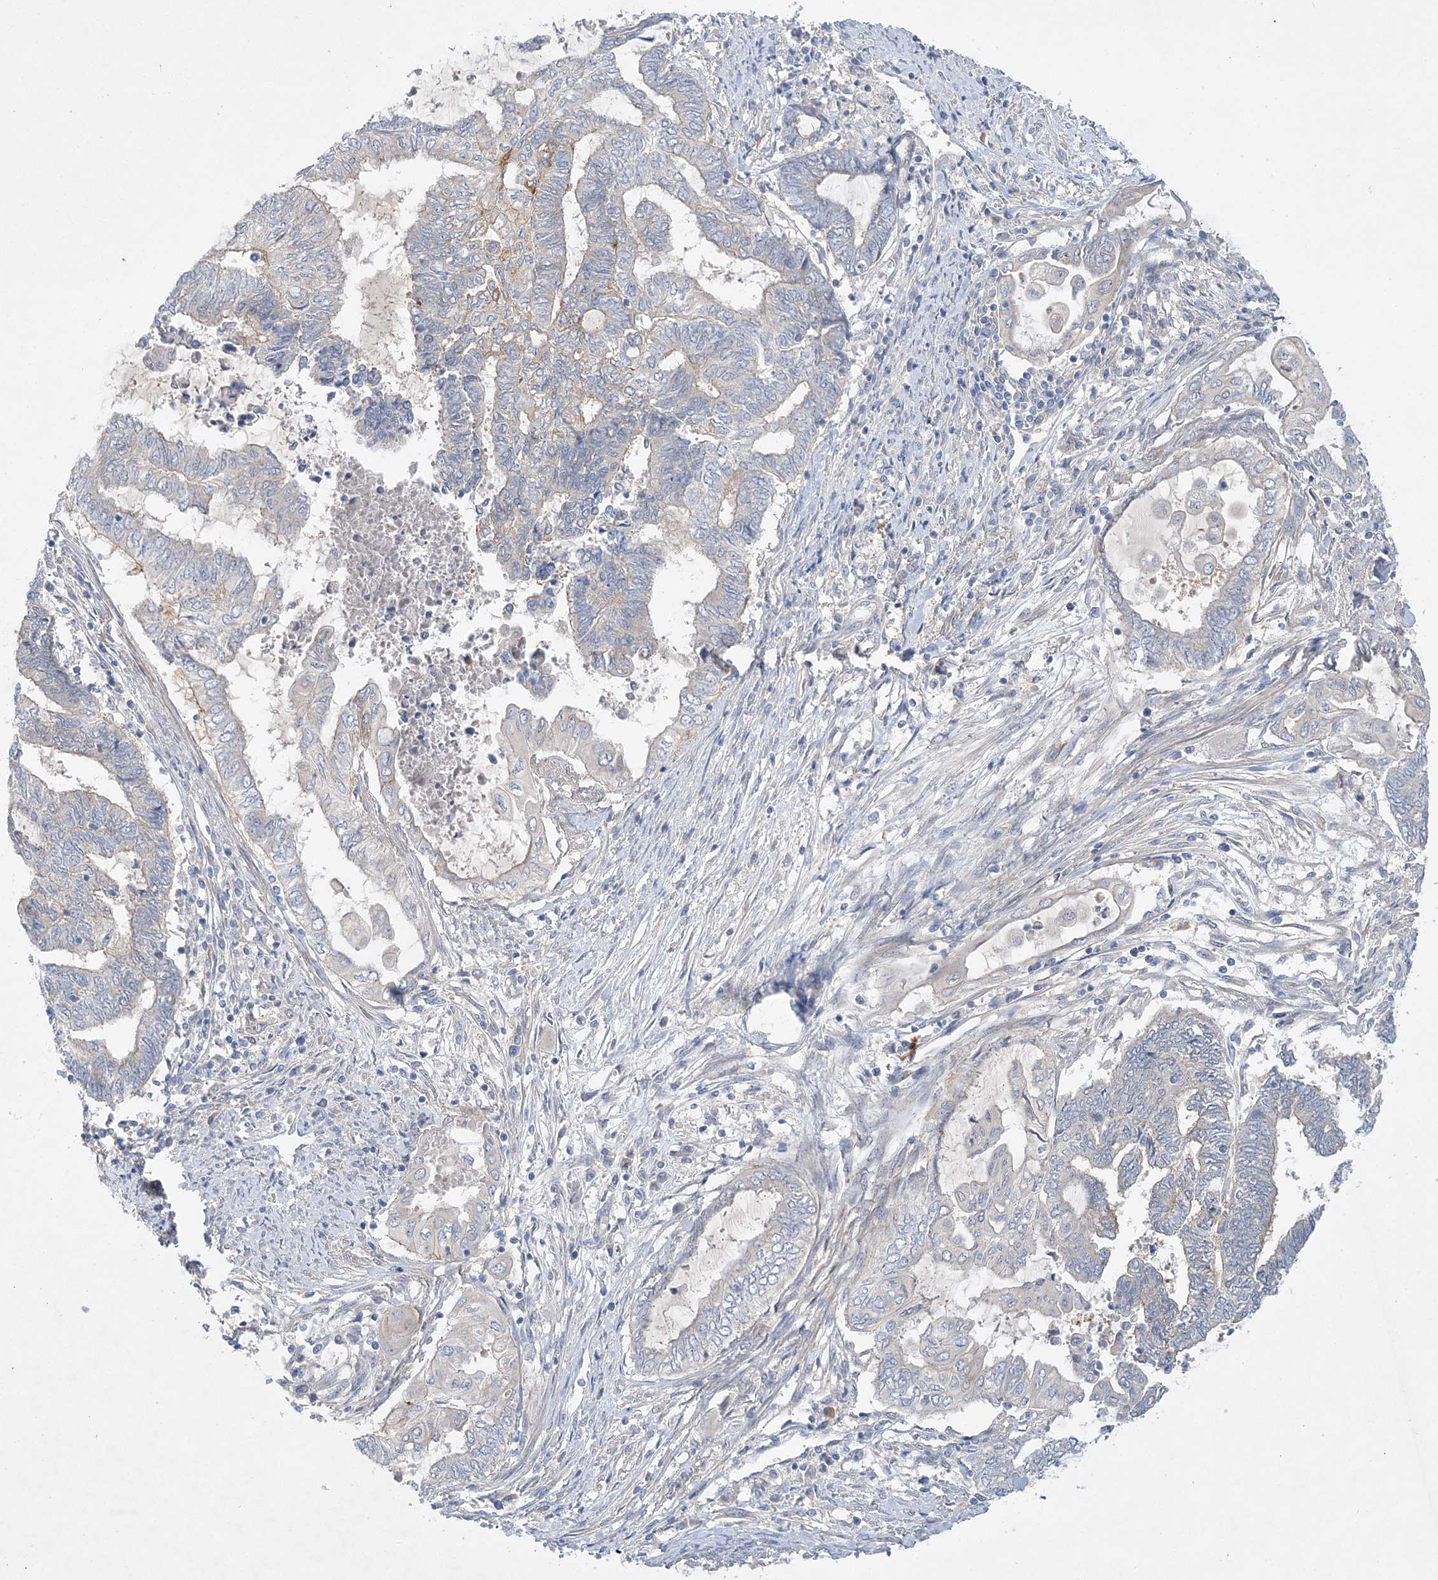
{"staining": {"intensity": "negative", "quantity": "none", "location": "none"}, "tissue": "endometrial cancer", "cell_type": "Tumor cells", "image_type": "cancer", "snomed": [{"axis": "morphology", "description": "Adenocarcinoma, NOS"}, {"axis": "topography", "description": "Uterus"}, {"axis": "topography", "description": "Endometrium"}], "caption": "This photomicrograph is of adenocarcinoma (endometrial) stained with immunohistochemistry to label a protein in brown with the nuclei are counter-stained blue. There is no staining in tumor cells.", "gene": "ANKRD35", "patient": {"sex": "female", "age": 70}}